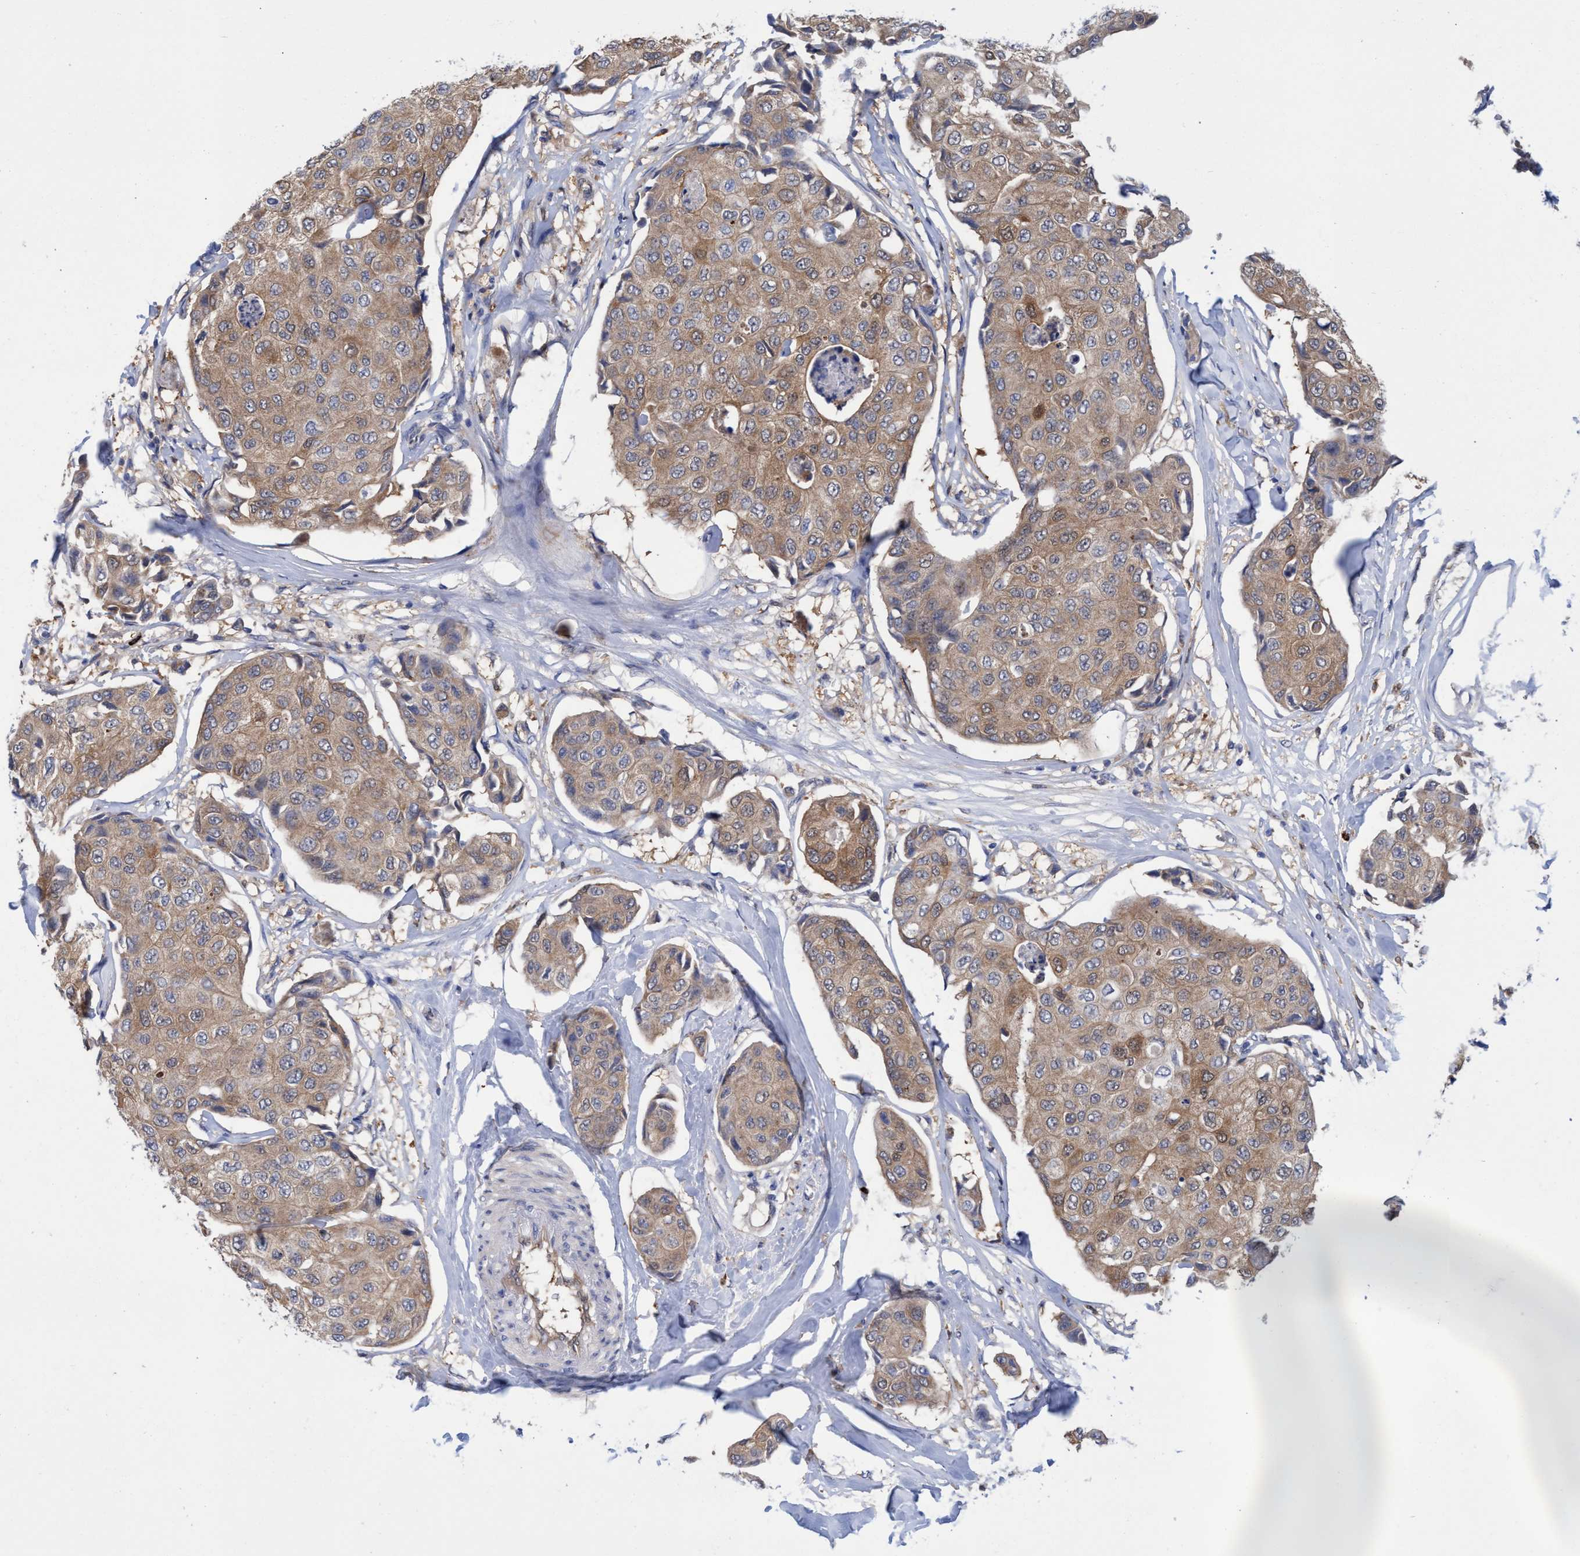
{"staining": {"intensity": "moderate", "quantity": ">75%", "location": "cytoplasmic/membranous"}, "tissue": "breast cancer", "cell_type": "Tumor cells", "image_type": "cancer", "snomed": [{"axis": "morphology", "description": "Duct carcinoma"}, {"axis": "topography", "description": "Breast"}], "caption": "Protein staining by immunohistochemistry (IHC) demonstrates moderate cytoplasmic/membranous staining in about >75% of tumor cells in breast invasive ductal carcinoma.", "gene": "PNPO", "patient": {"sex": "female", "age": 80}}